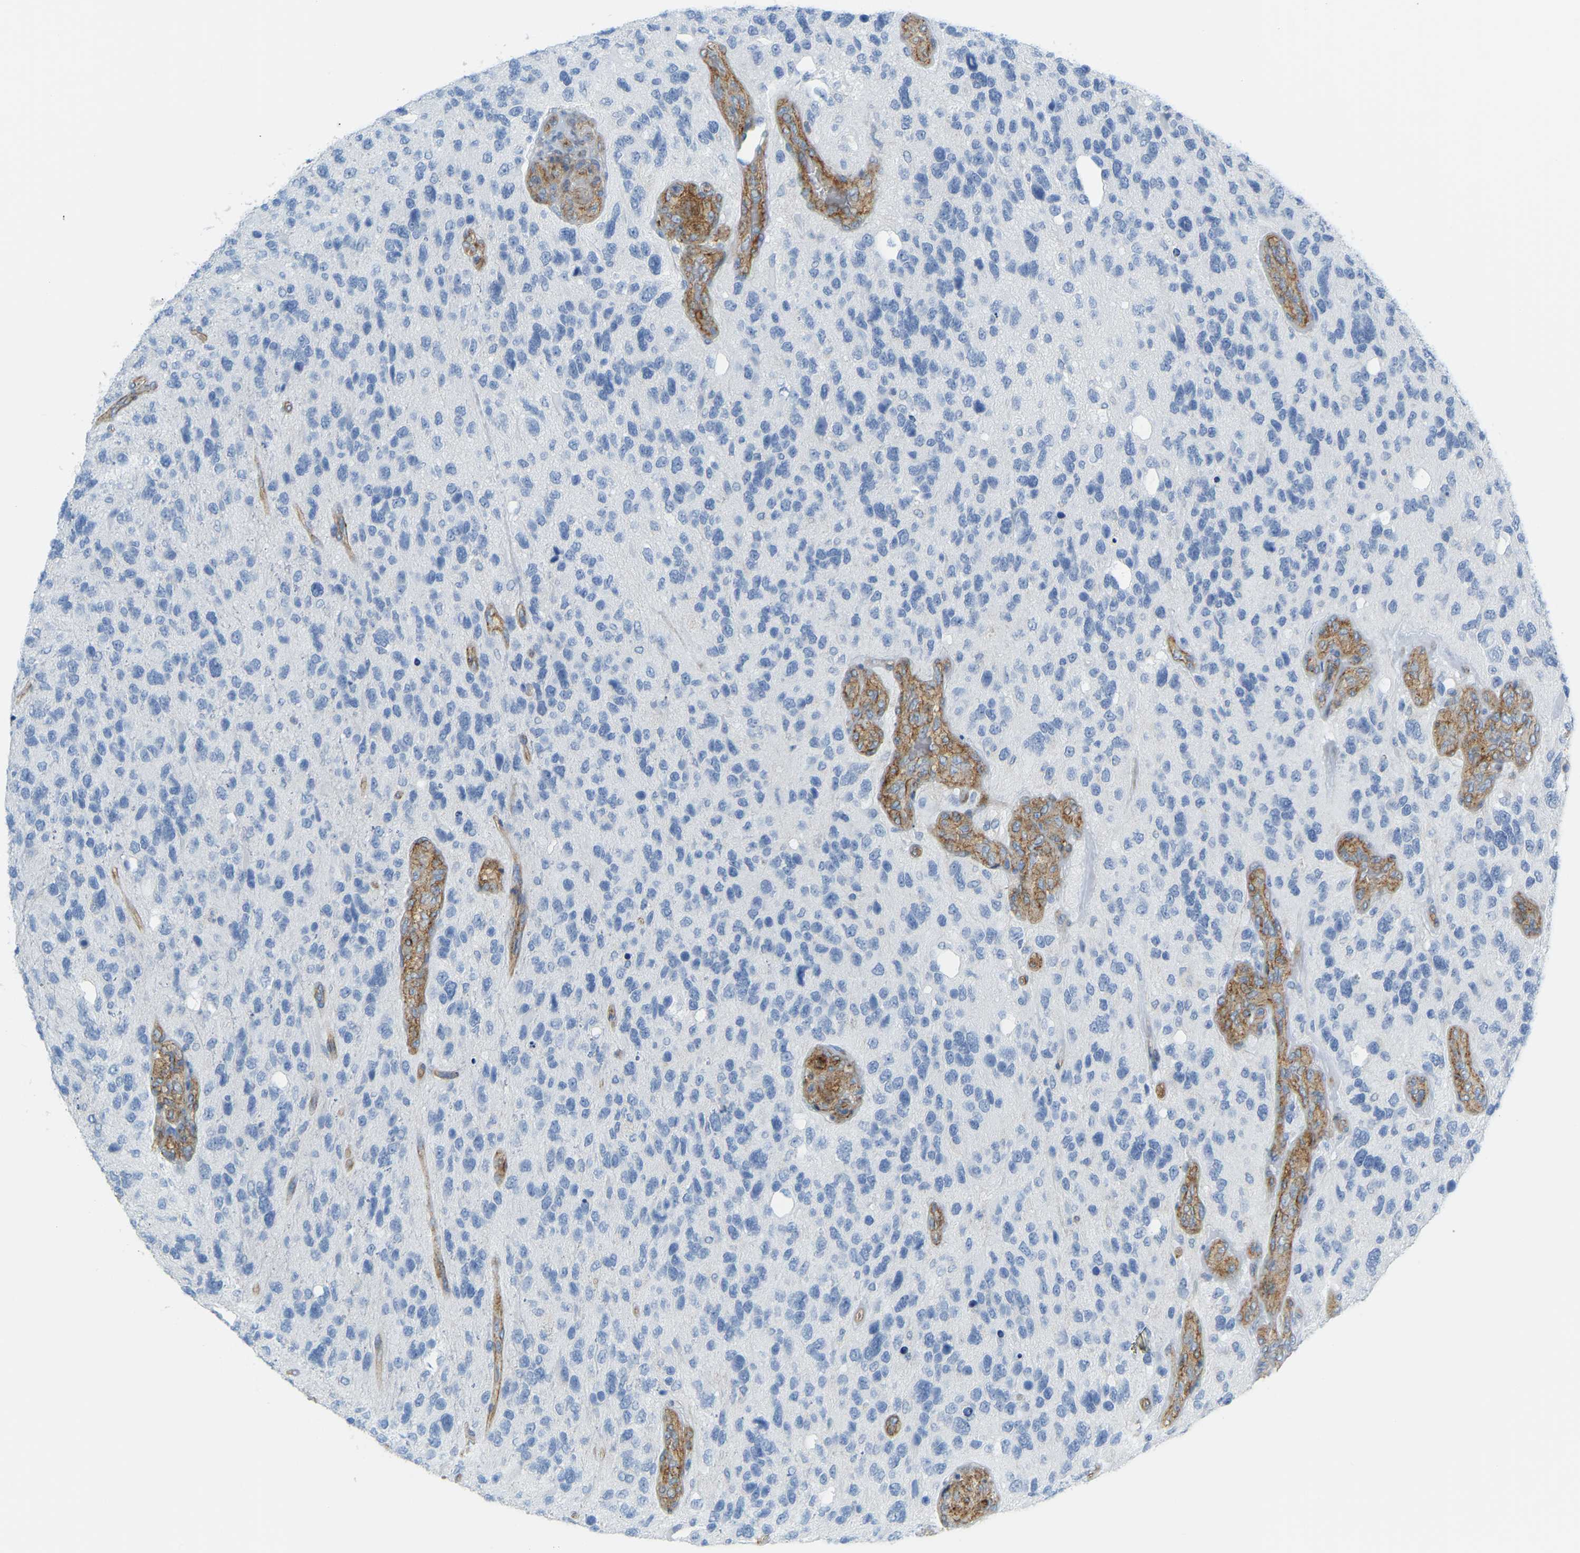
{"staining": {"intensity": "negative", "quantity": "none", "location": "none"}, "tissue": "glioma", "cell_type": "Tumor cells", "image_type": "cancer", "snomed": [{"axis": "morphology", "description": "Glioma, malignant, High grade"}, {"axis": "topography", "description": "Brain"}], "caption": "Tumor cells are negative for brown protein staining in malignant glioma (high-grade).", "gene": "MYL3", "patient": {"sex": "female", "age": 58}}